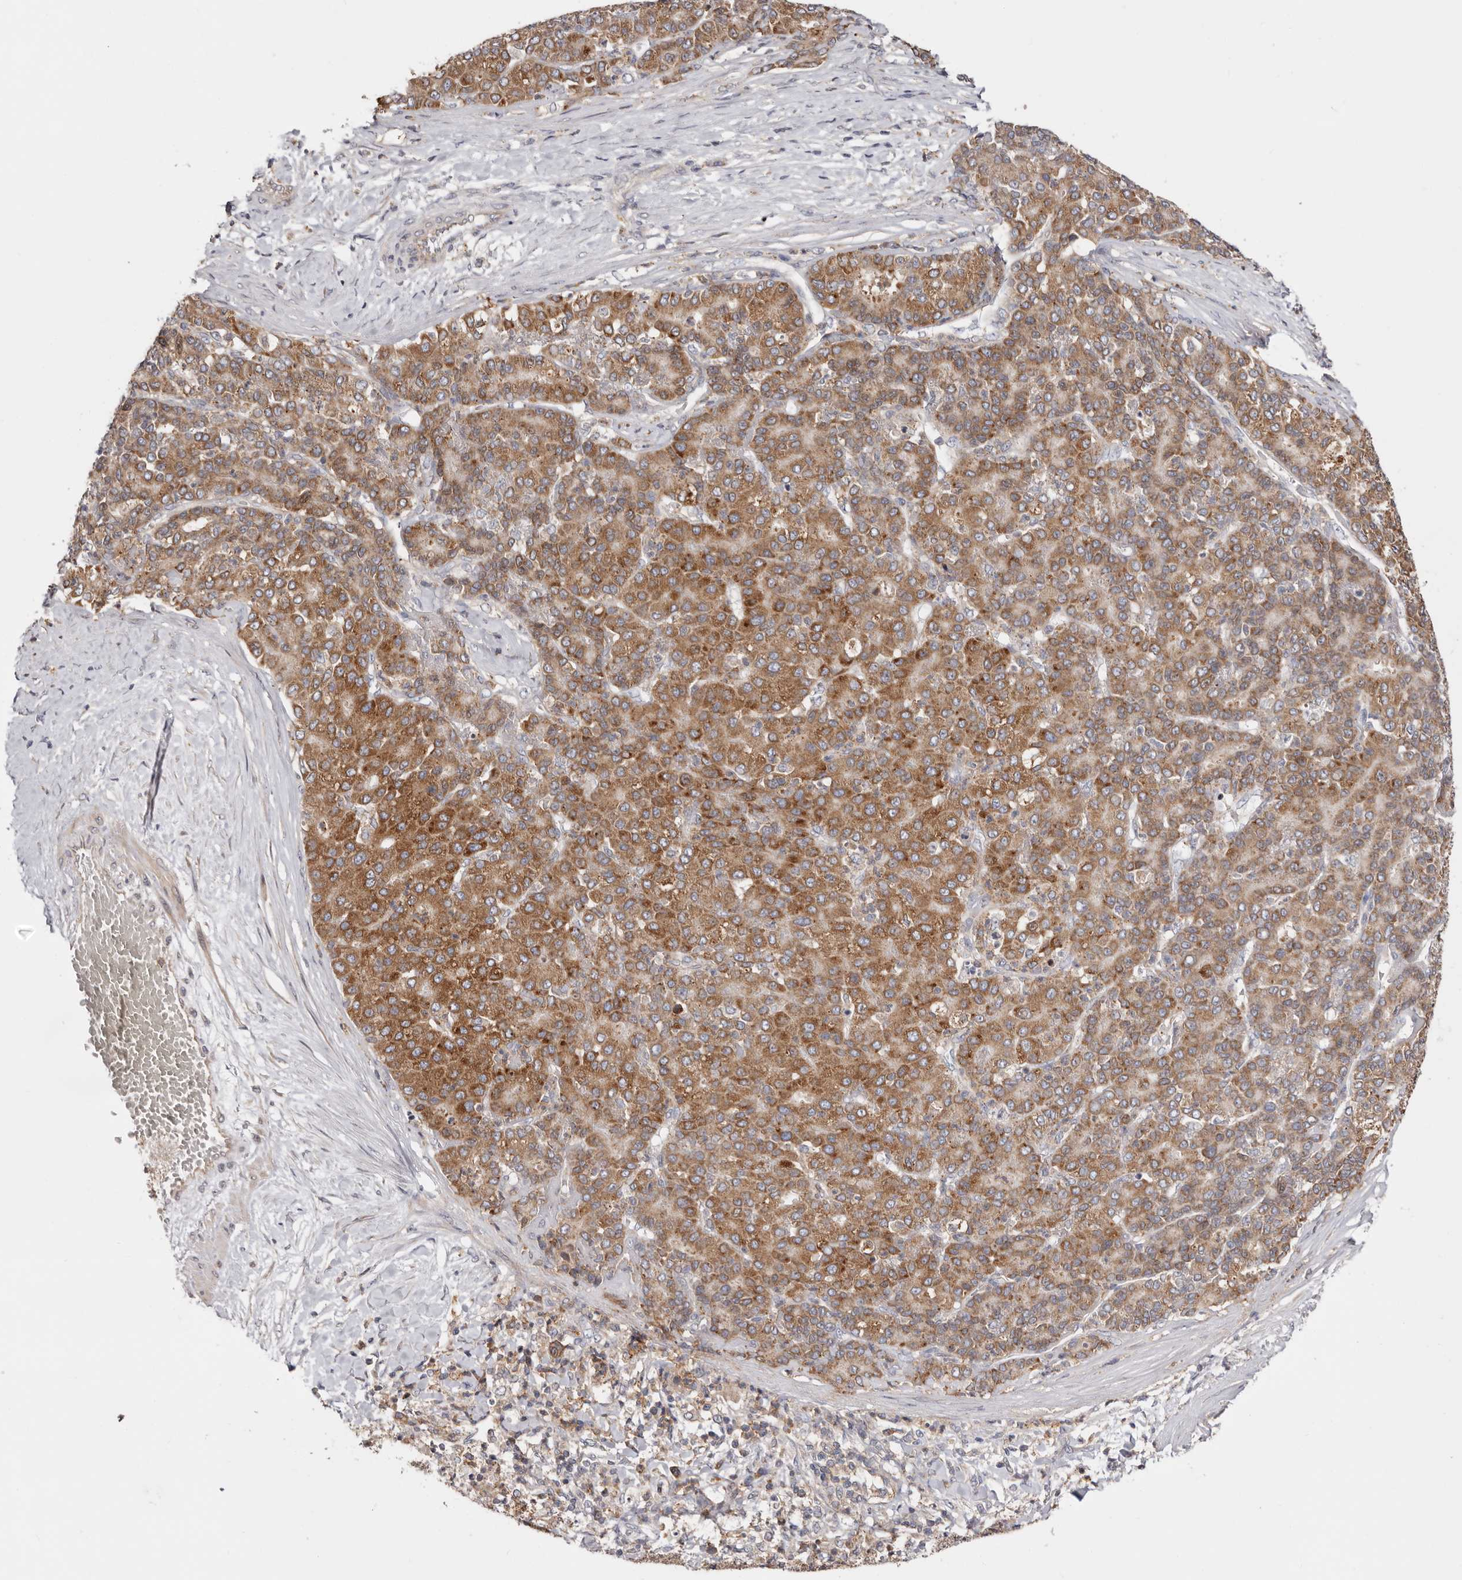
{"staining": {"intensity": "moderate", "quantity": ">75%", "location": "cytoplasmic/membranous"}, "tissue": "liver cancer", "cell_type": "Tumor cells", "image_type": "cancer", "snomed": [{"axis": "morphology", "description": "Carcinoma, Hepatocellular, NOS"}, {"axis": "topography", "description": "Liver"}], "caption": "This histopathology image demonstrates immunohistochemistry (IHC) staining of human hepatocellular carcinoma (liver), with medium moderate cytoplasmic/membranous staining in about >75% of tumor cells.", "gene": "TMUB1", "patient": {"sex": "male", "age": 65}}